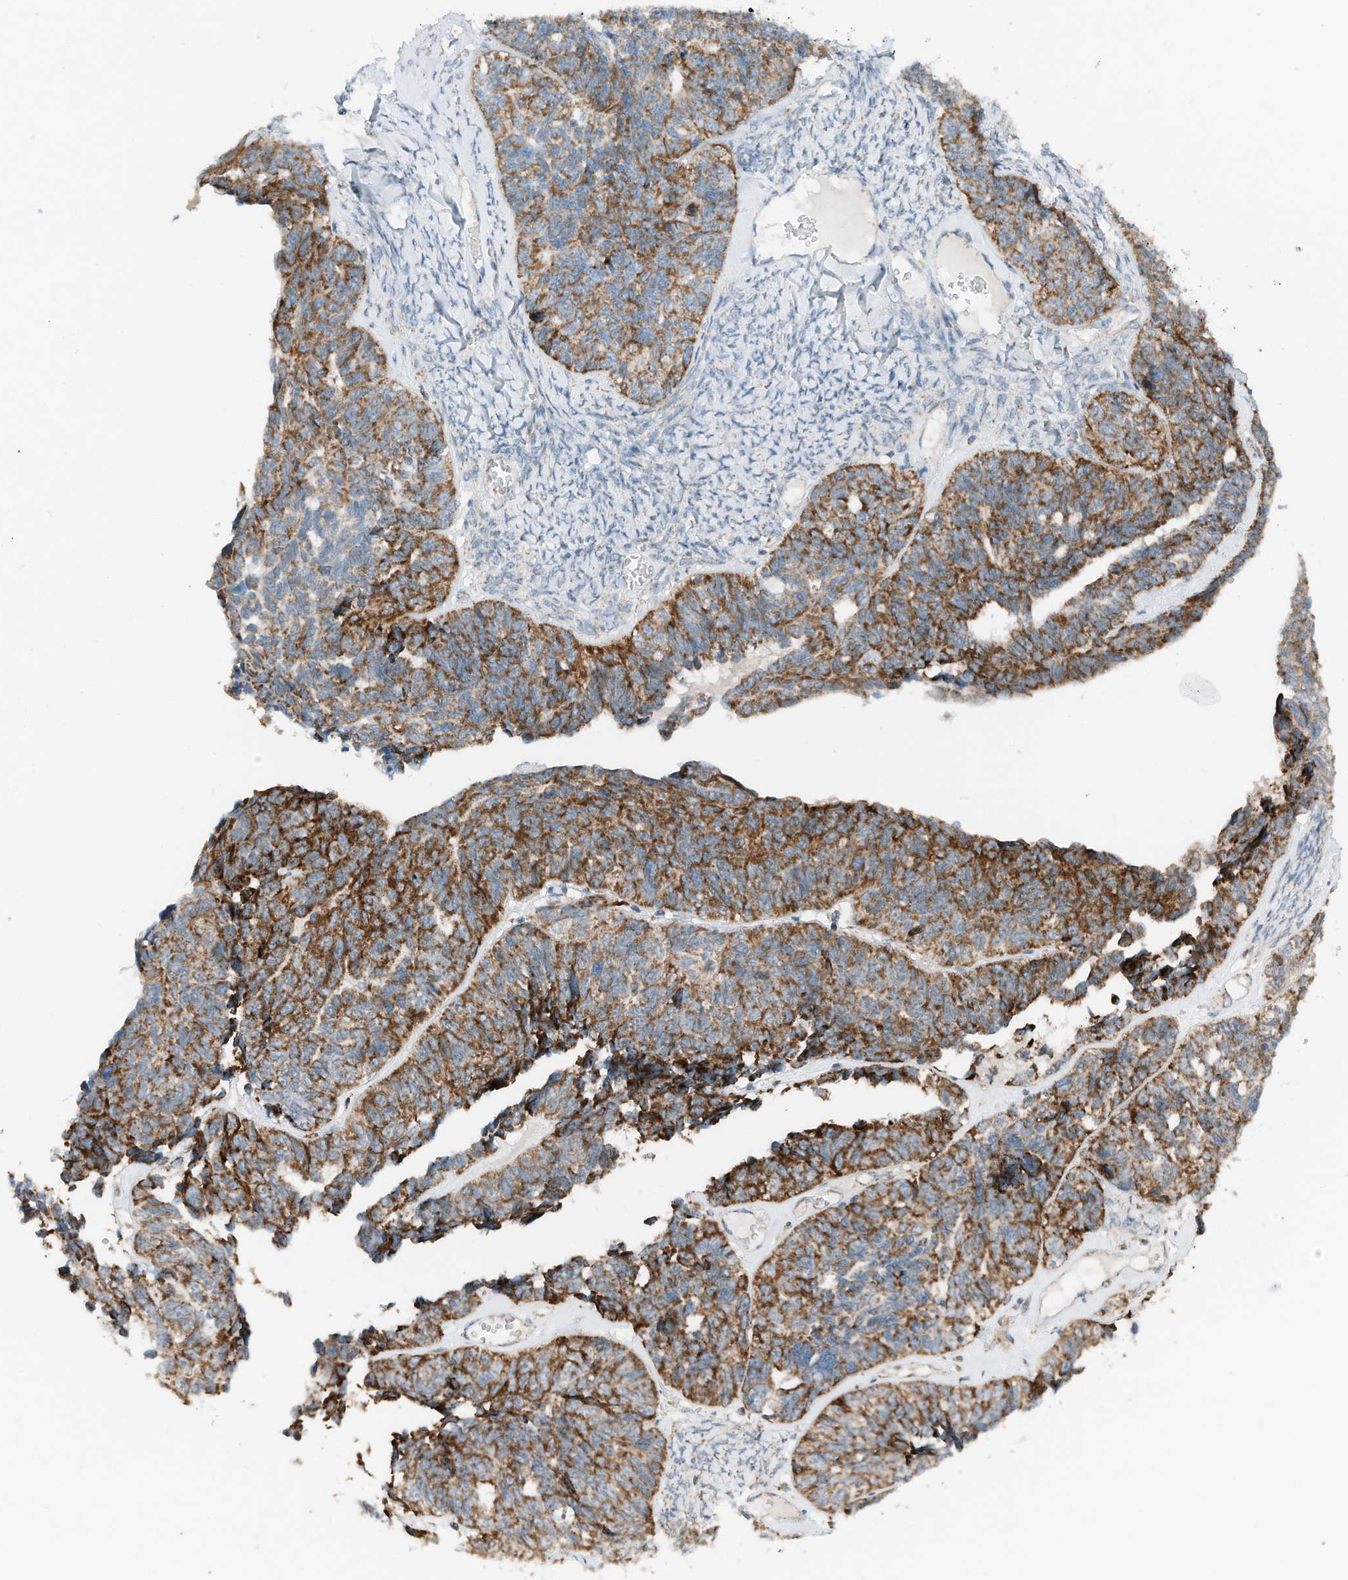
{"staining": {"intensity": "strong", "quantity": ">75%", "location": "cytoplasmic/membranous"}, "tissue": "ovarian cancer", "cell_type": "Tumor cells", "image_type": "cancer", "snomed": [{"axis": "morphology", "description": "Cystadenocarcinoma, serous, NOS"}, {"axis": "topography", "description": "Ovary"}], "caption": "Tumor cells demonstrate strong cytoplasmic/membranous positivity in about >75% of cells in serous cystadenocarcinoma (ovarian).", "gene": "RMND1", "patient": {"sex": "female", "age": 79}}